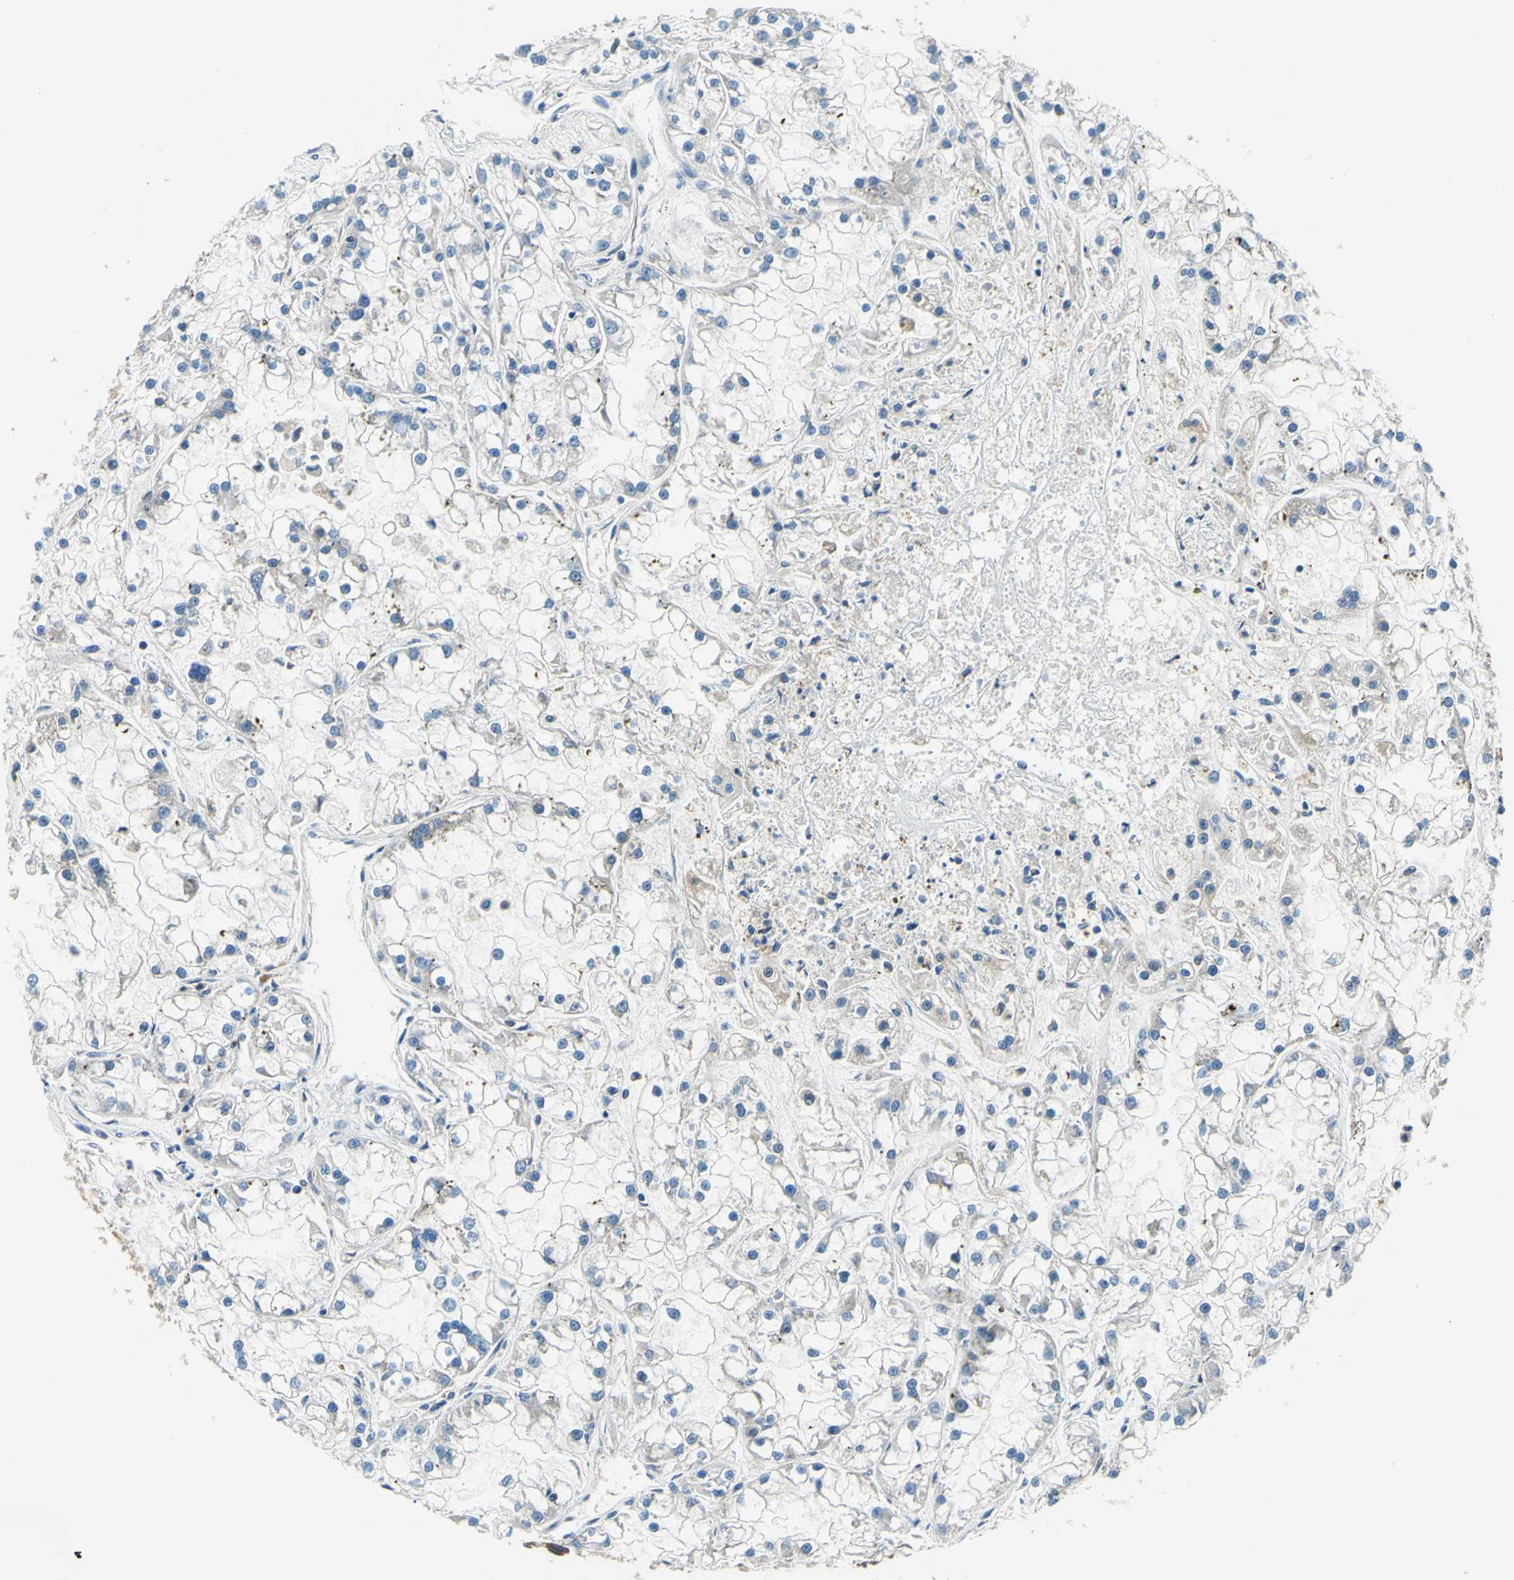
{"staining": {"intensity": "negative", "quantity": "none", "location": "none"}, "tissue": "renal cancer", "cell_type": "Tumor cells", "image_type": "cancer", "snomed": [{"axis": "morphology", "description": "Adenocarcinoma, NOS"}, {"axis": "topography", "description": "Kidney"}], "caption": "Immunohistochemical staining of human renal adenocarcinoma exhibits no significant staining in tumor cells. (DAB (3,3'-diaminobenzidine) IHC visualized using brightfield microscopy, high magnification).", "gene": "PLA2G4A", "patient": {"sex": "female", "age": 52}}